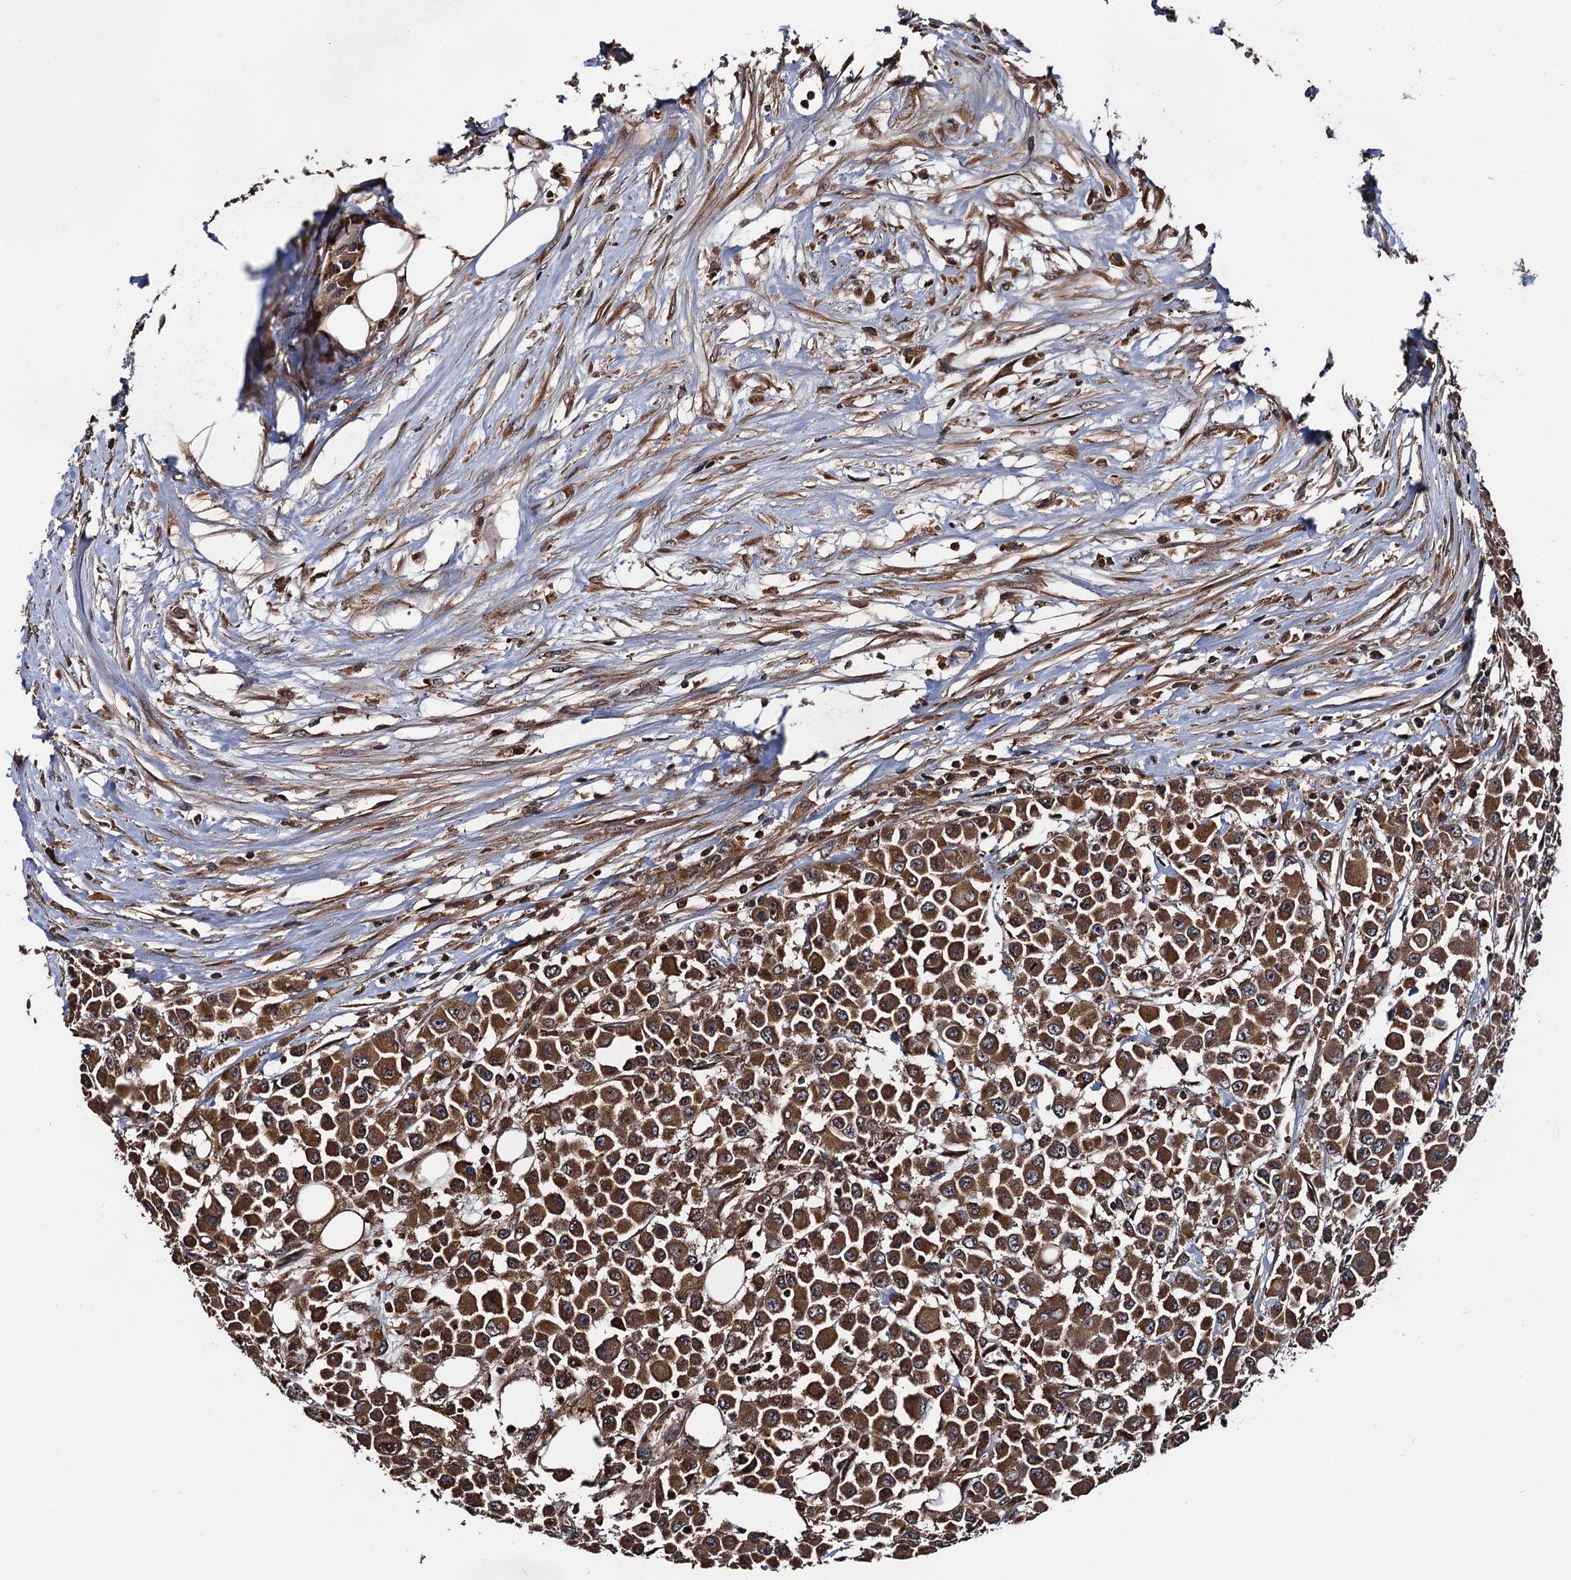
{"staining": {"intensity": "strong", "quantity": ">75%", "location": "cytoplasmic/membranous"}, "tissue": "colorectal cancer", "cell_type": "Tumor cells", "image_type": "cancer", "snomed": [{"axis": "morphology", "description": "Adenocarcinoma, NOS"}, {"axis": "topography", "description": "Colon"}], "caption": "Immunohistochemical staining of human colorectal adenocarcinoma demonstrates strong cytoplasmic/membranous protein expression in about >75% of tumor cells. Nuclei are stained in blue.", "gene": "RGS11", "patient": {"sex": "male", "age": 51}}